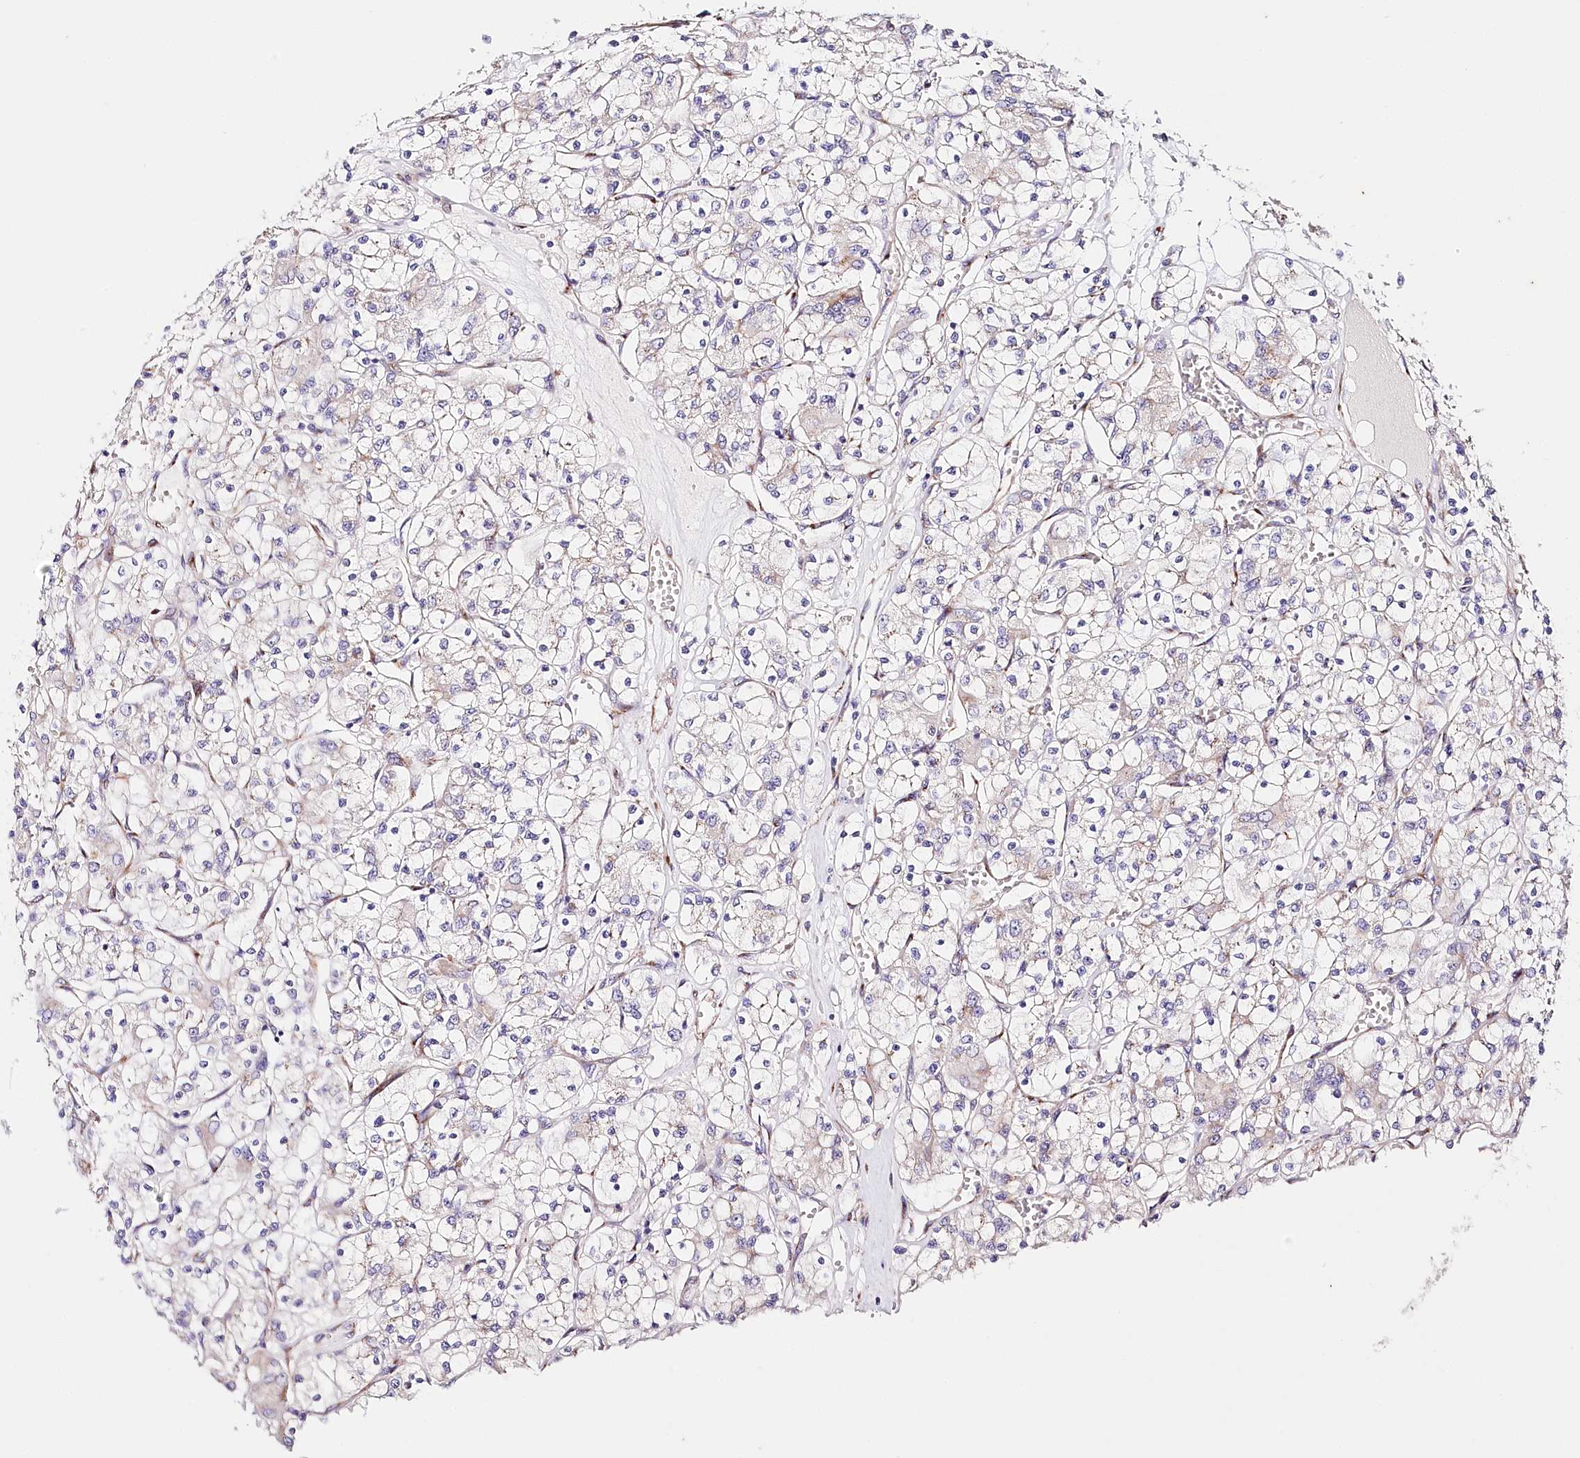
{"staining": {"intensity": "negative", "quantity": "none", "location": "none"}, "tissue": "renal cancer", "cell_type": "Tumor cells", "image_type": "cancer", "snomed": [{"axis": "morphology", "description": "Adenocarcinoma, NOS"}, {"axis": "topography", "description": "Kidney"}], "caption": "A photomicrograph of renal cancer stained for a protein exhibits no brown staining in tumor cells.", "gene": "ABRAXAS2", "patient": {"sex": "female", "age": 59}}